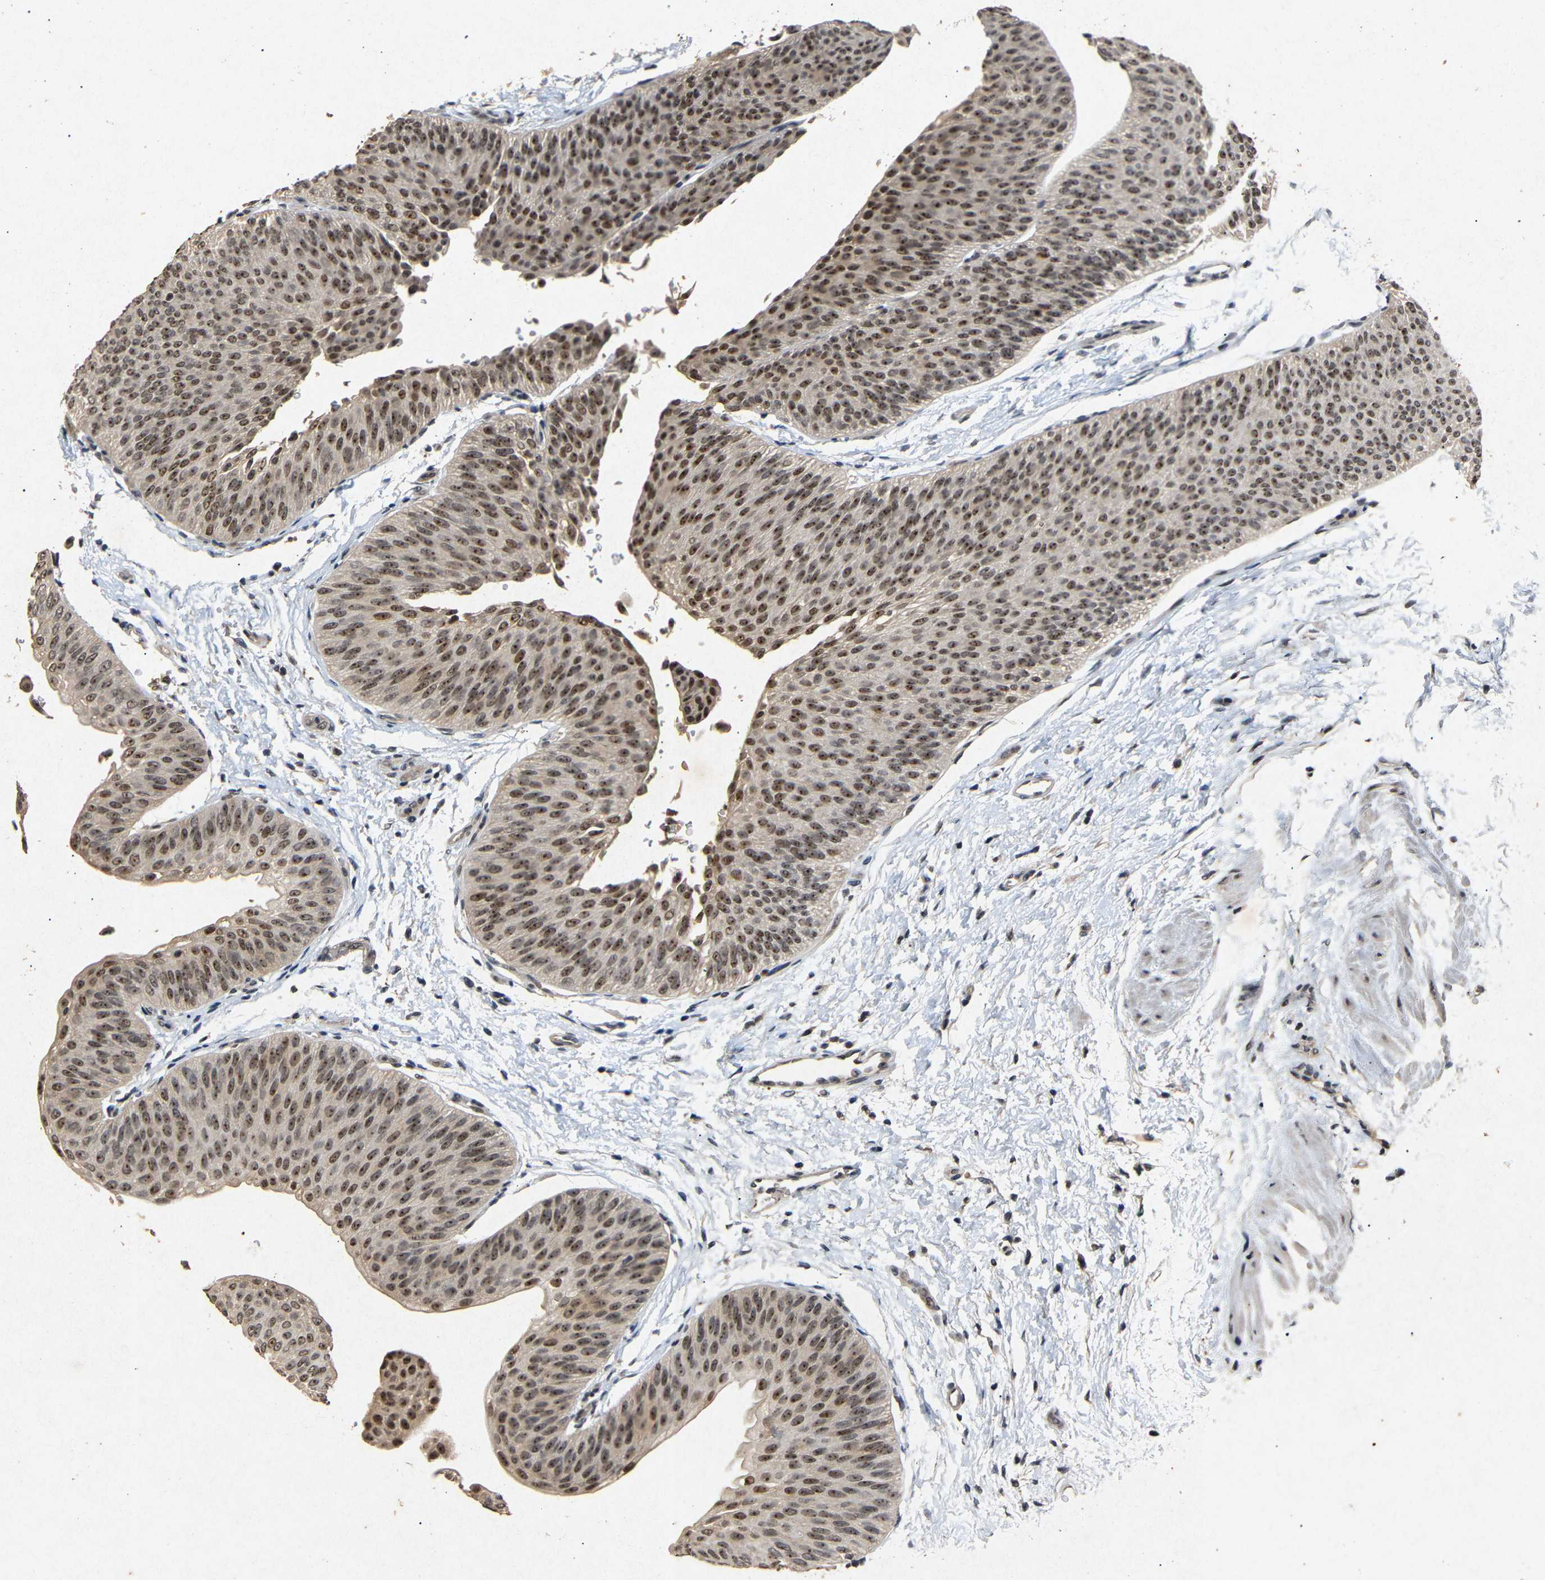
{"staining": {"intensity": "strong", "quantity": ">75%", "location": "cytoplasmic/membranous,nuclear"}, "tissue": "urothelial cancer", "cell_type": "Tumor cells", "image_type": "cancer", "snomed": [{"axis": "morphology", "description": "Urothelial carcinoma, Low grade"}, {"axis": "topography", "description": "Urinary bladder"}], "caption": "Immunohistochemistry (IHC) image of neoplastic tissue: human urothelial cancer stained using IHC exhibits high levels of strong protein expression localized specifically in the cytoplasmic/membranous and nuclear of tumor cells, appearing as a cytoplasmic/membranous and nuclear brown color.", "gene": "PARN", "patient": {"sex": "female", "age": 60}}